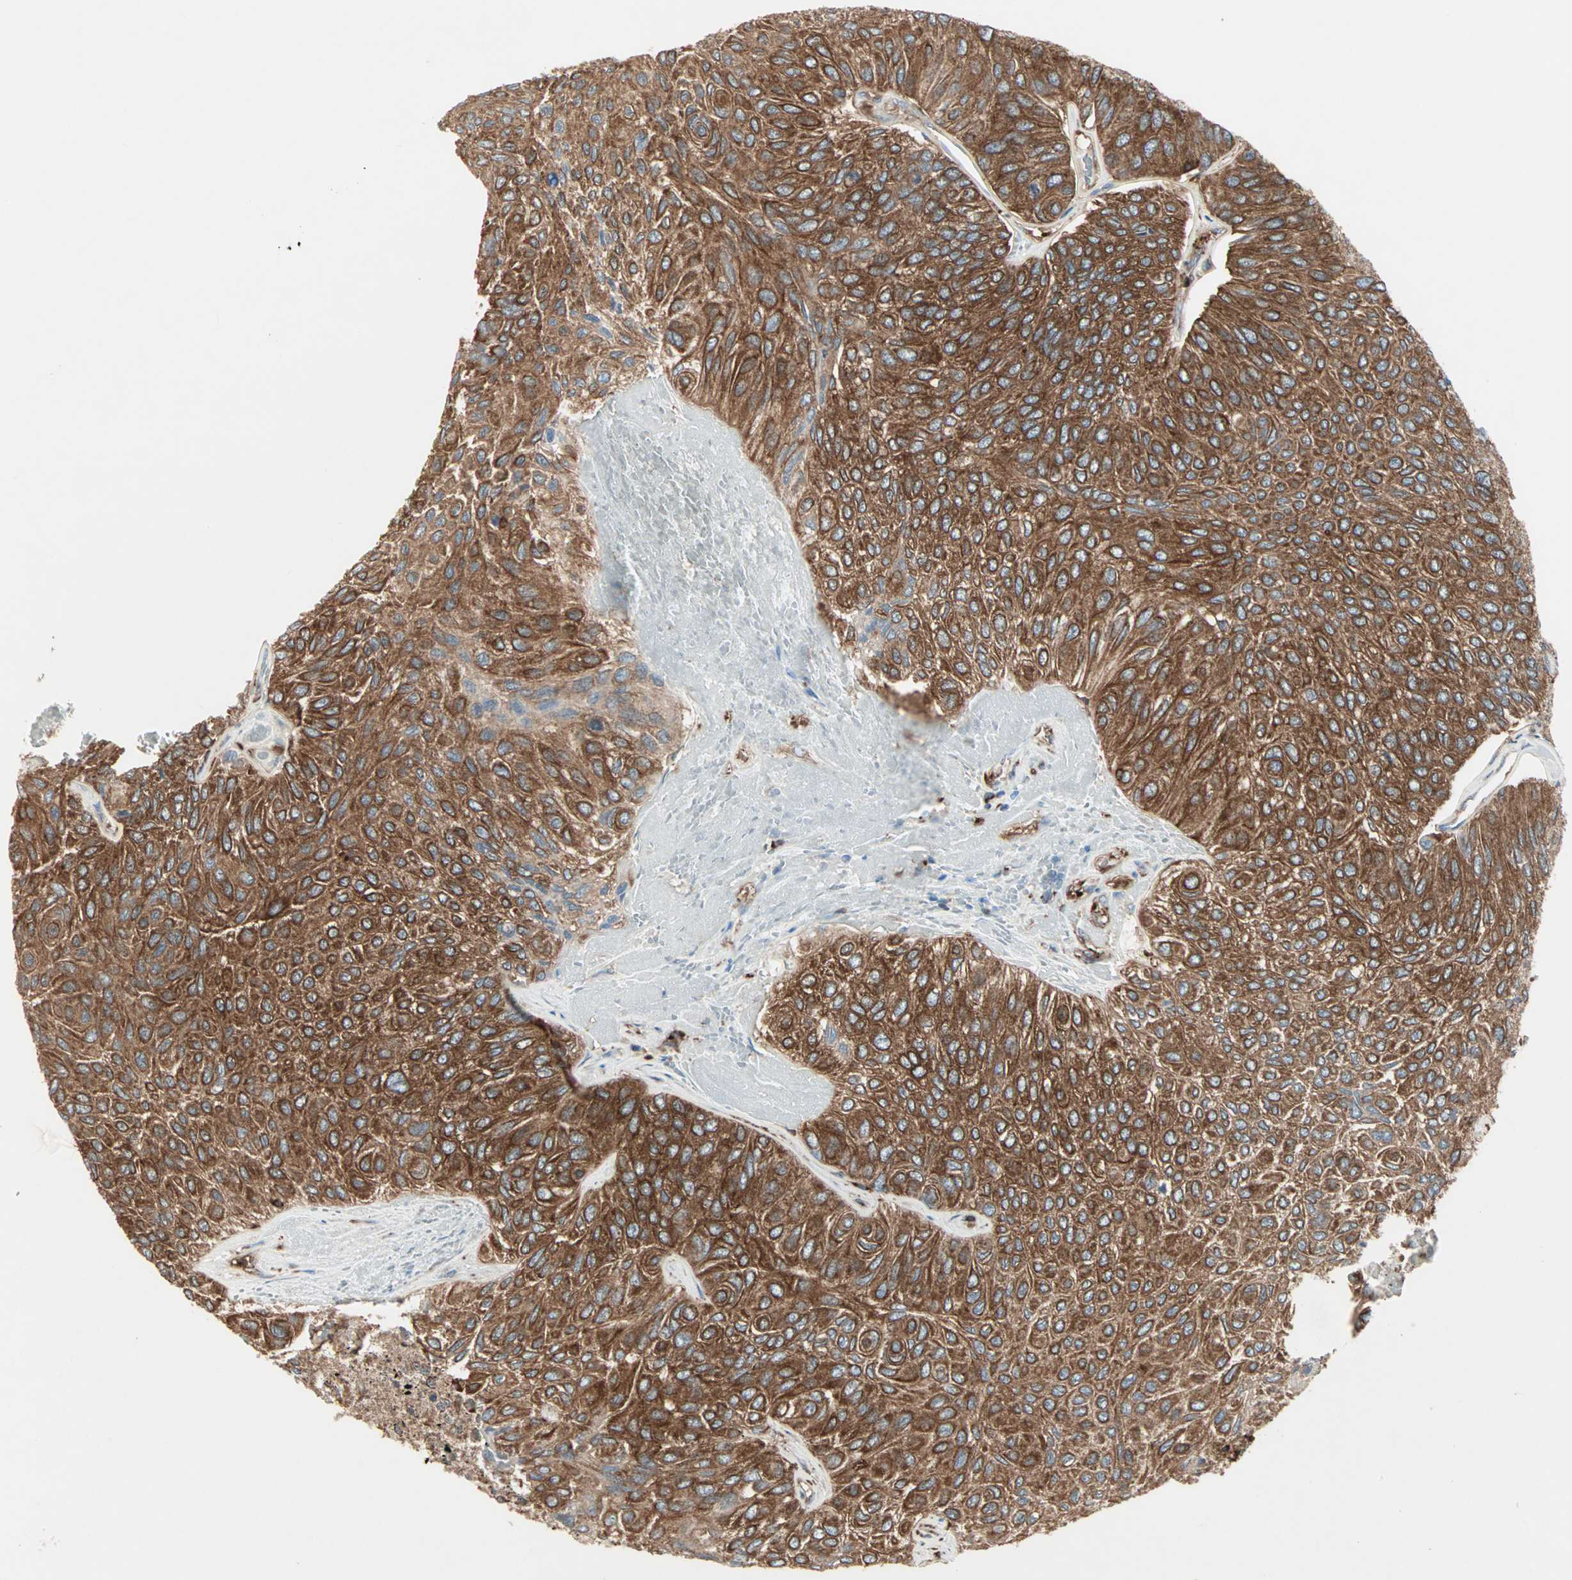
{"staining": {"intensity": "strong", "quantity": ">75%", "location": "cytoplasmic/membranous"}, "tissue": "urothelial cancer", "cell_type": "Tumor cells", "image_type": "cancer", "snomed": [{"axis": "morphology", "description": "Urothelial carcinoma, High grade"}, {"axis": "topography", "description": "Urinary bladder"}], "caption": "This image displays urothelial cancer stained with IHC to label a protein in brown. The cytoplasmic/membranous of tumor cells show strong positivity for the protein. Nuclei are counter-stained blue.", "gene": "MMP3", "patient": {"sex": "male", "age": 66}}